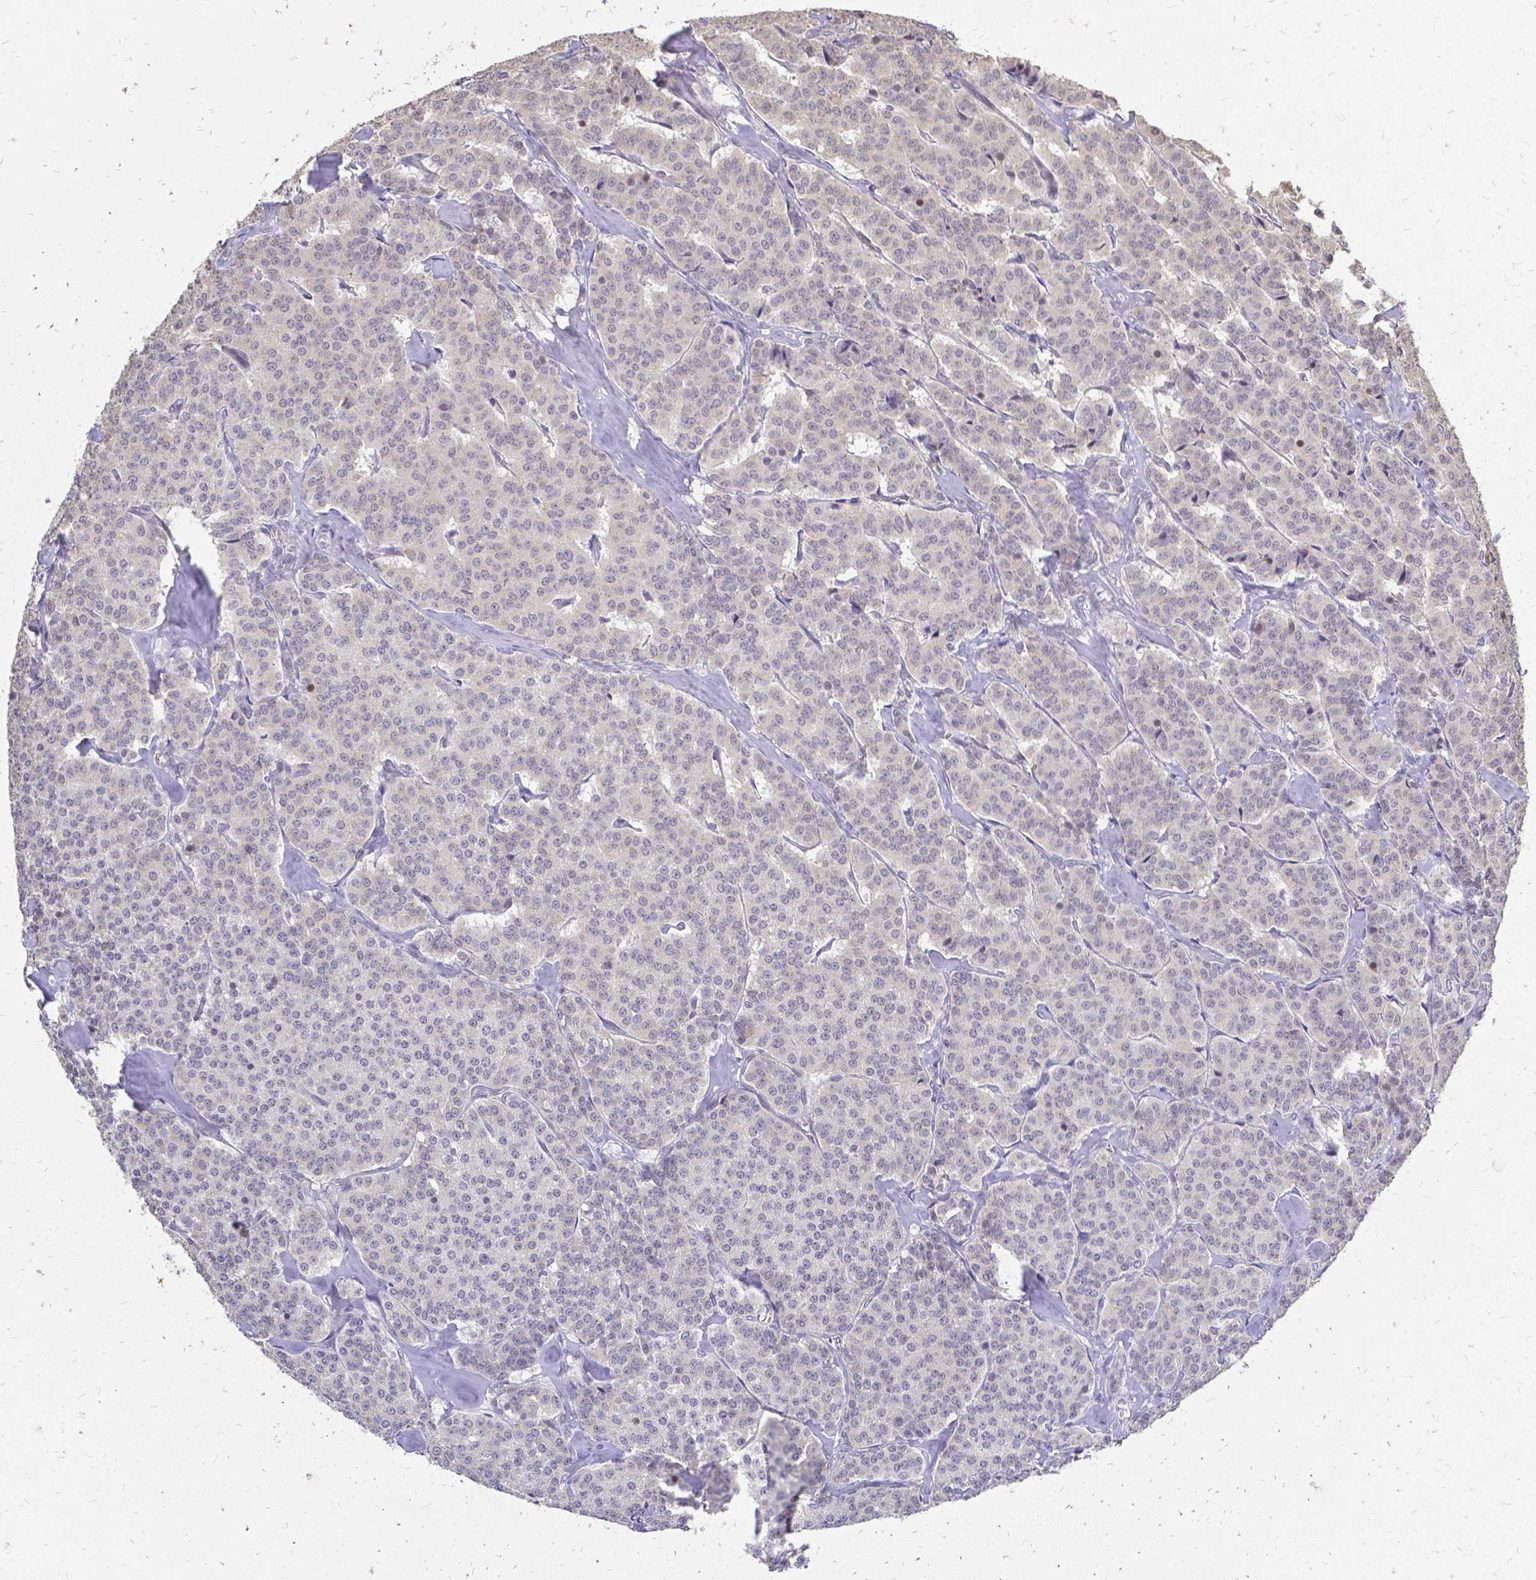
{"staining": {"intensity": "negative", "quantity": "none", "location": "none"}, "tissue": "carcinoid", "cell_type": "Tumor cells", "image_type": "cancer", "snomed": [{"axis": "morphology", "description": "Normal tissue, NOS"}, {"axis": "morphology", "description": "Carcinoid, malignant, NOS"}, {"axis": "topography", "description": "Lung"}], "caption": "Protein analysis of carcinoid demonstrates no significant expression in tumor cells.", "gene": "CIB1", "patient": {"sex": "female", "age": 46}}